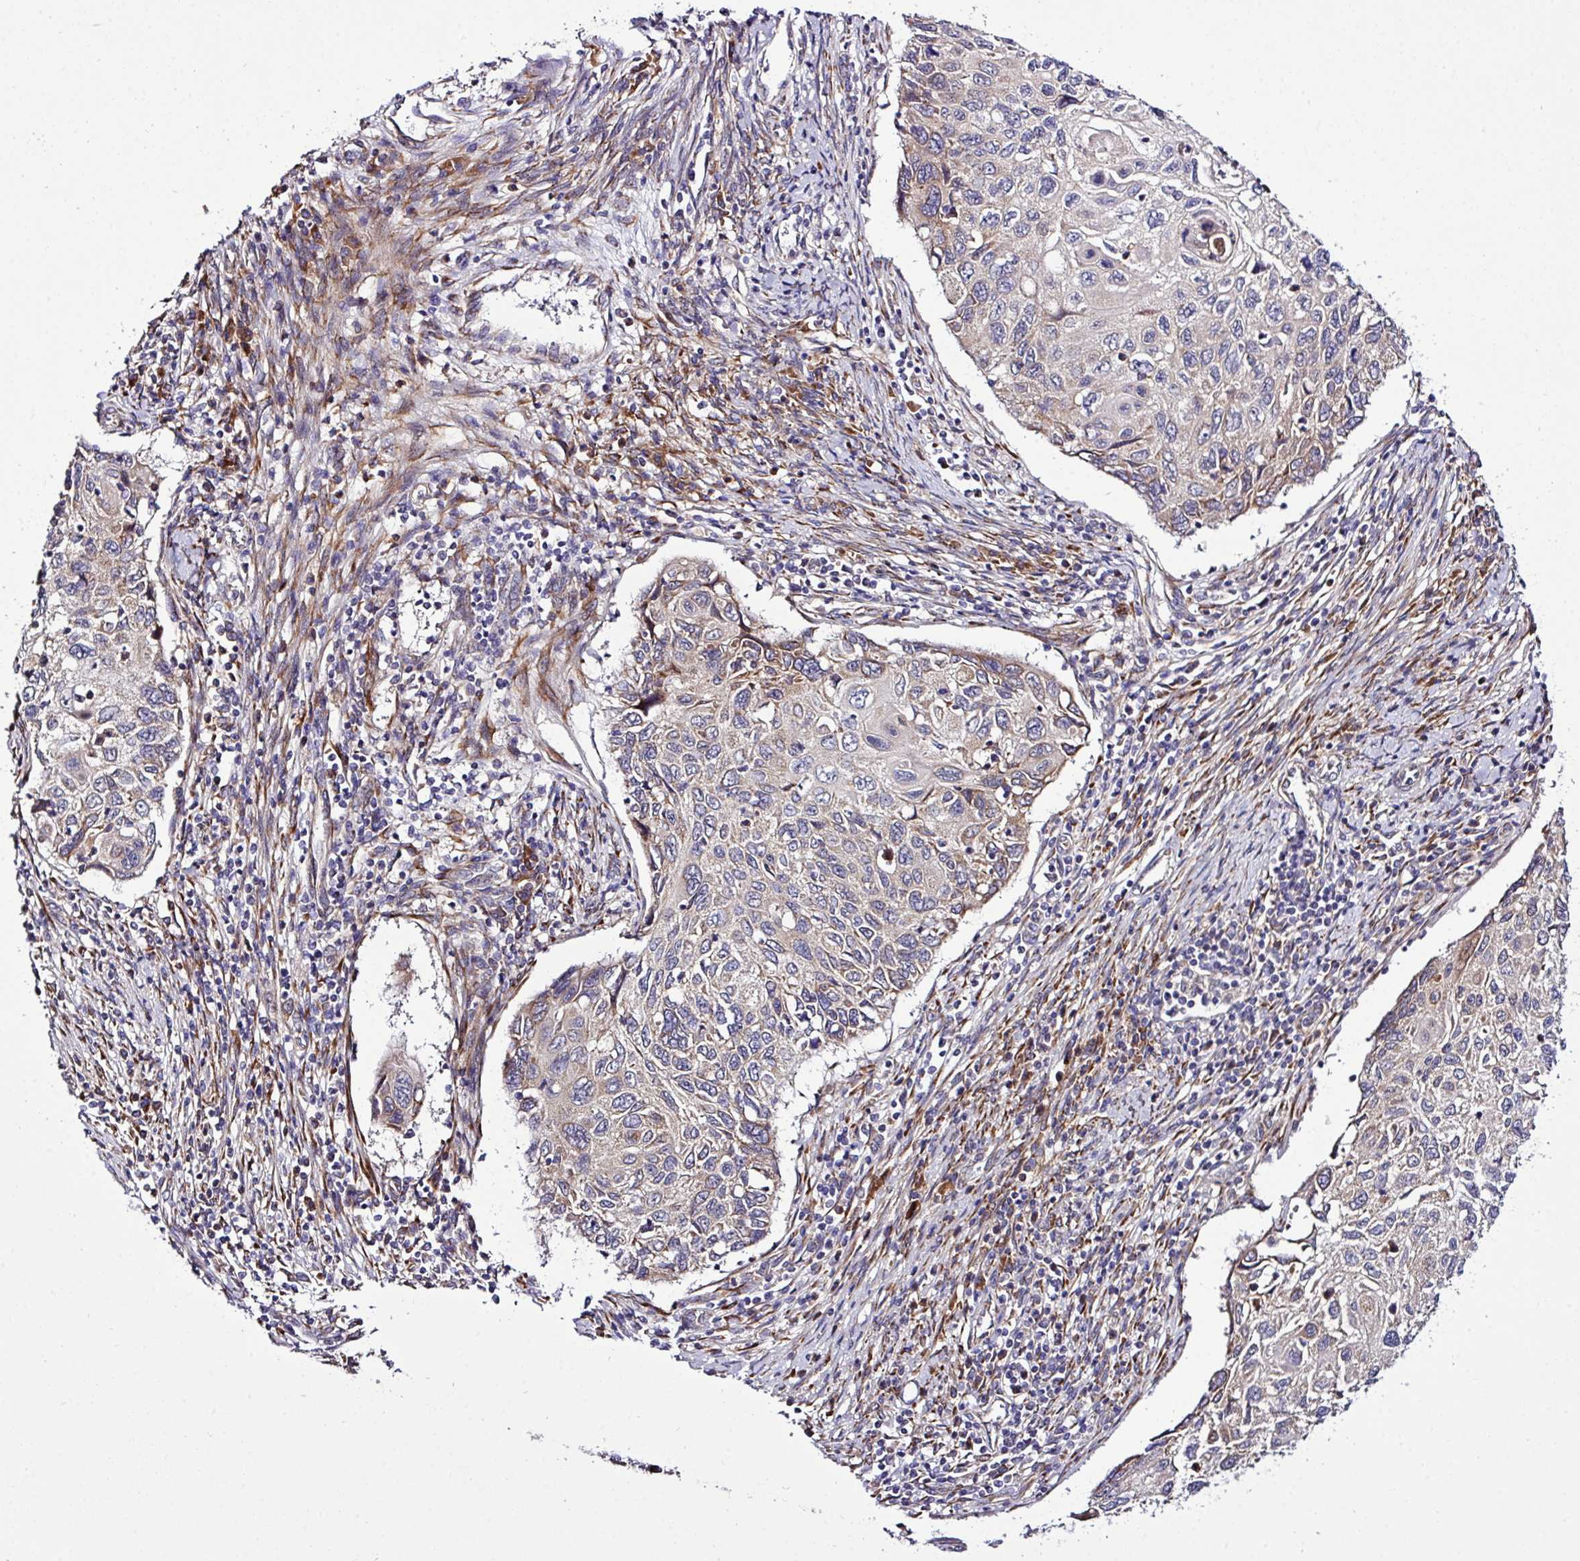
{"staining": {"intensity": "negative", "quantity": "none", "location": "none"}, "tissue": "cervical cancer", "cell_type": "Tumor cells", "image_type": "cancer", "snomed": [{"axis": "morphology", "description": "Squamous cell carcinoma, NOS"}, {"axis": "topography", "description": "Cervix"}], "caption": "Tumor cells show no significant protein staining in cervical cancer.", "gene": "TM2D2", "patient": {"sex": "female", "age": 70}}